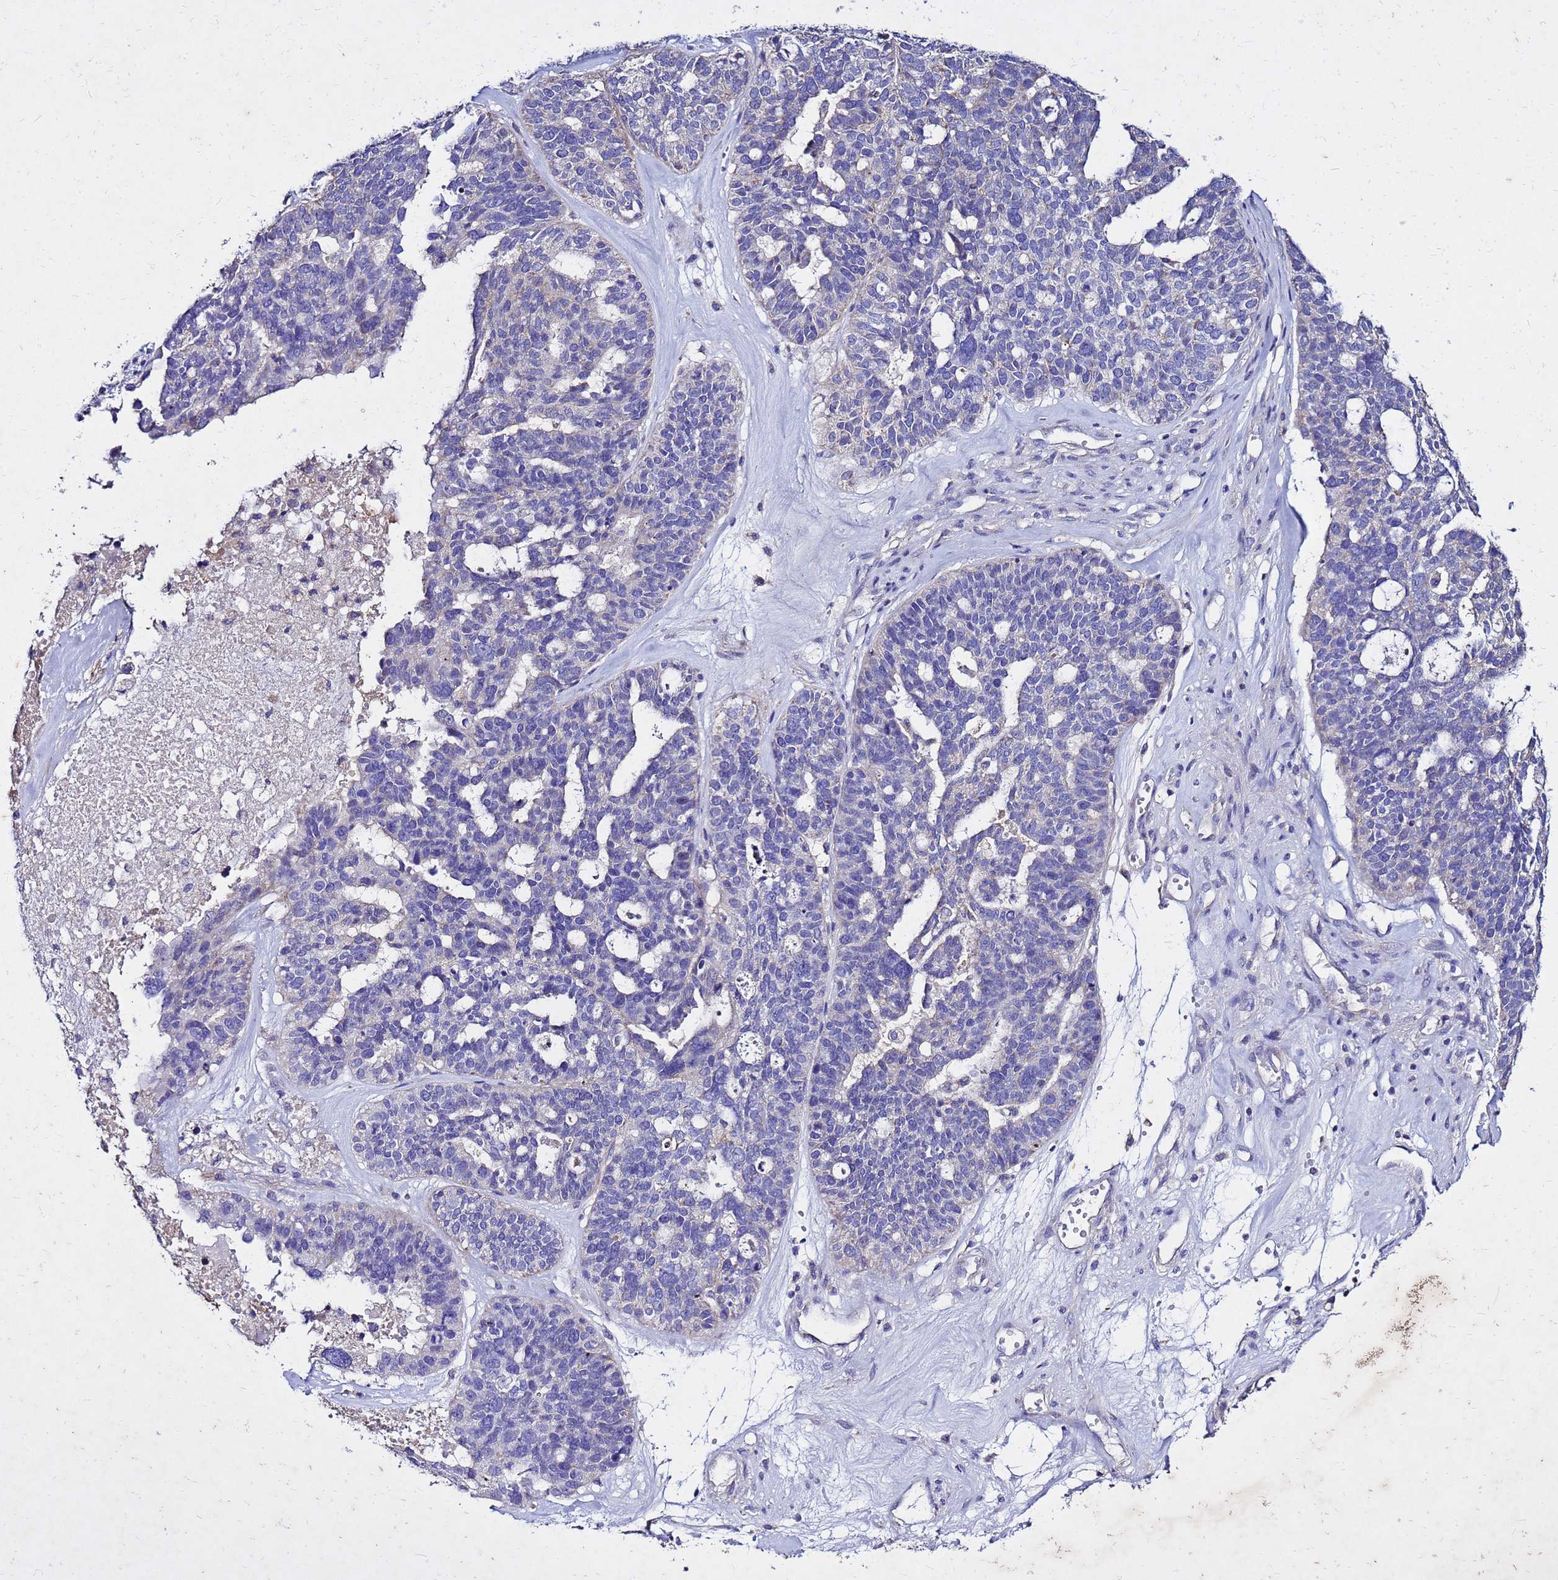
{"staining": {"intensity": "negative", "quantity": "none", "location": "none"}, "tissue": "ovarian cancer", "cell_type": "Tumor cells", "image_type": "cancer", "snomed": [{"axis": "morphology", "description": "Cystadenocarcinoma, serous, NOS"}, {"axis": "topography", "description": "Ovary"}], "caption": "A high-resolution histopathology image shows IHC staining of ovarian serous cystadenocarcinoma, which exhibits no significant expression in tumor cells. (Immunohistochemistry, brightfield microscopy, high magnification).", "gene": "COX14", "patient": {"sex": "female", "age": 59}}